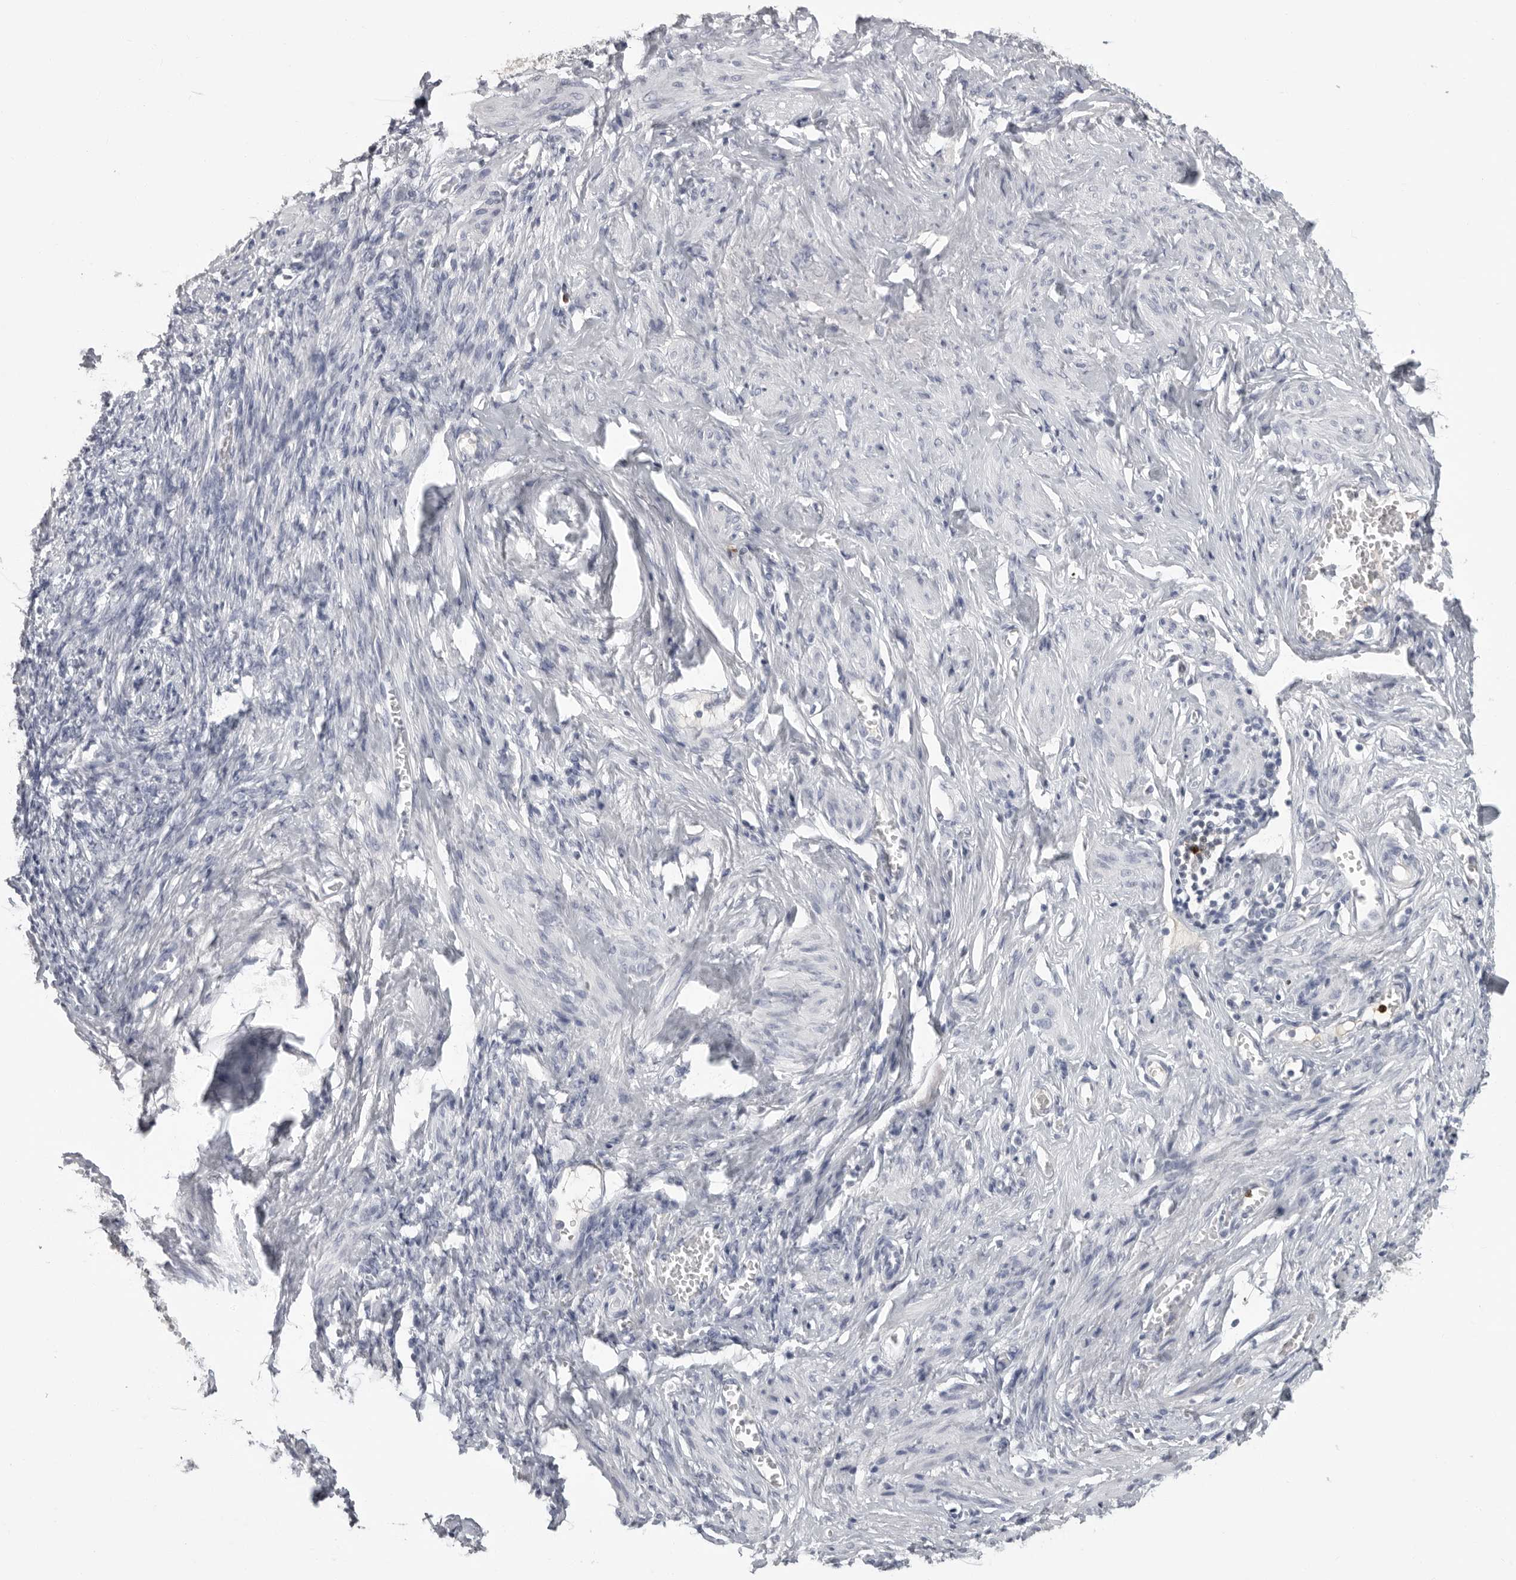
{"staining": {"intensity": "negative", "quantity": "none", "location": "none"}, "tissue": "adipose tissue", "cell_type": "Adipocytes", "image_type": "normal", "snomed": [{"axis": "morphology", "description": "Normal tissue, NOS"}, {"axis": "topography", "description": "Vascular tissue"}, {"axis": "topography", "description": "Fallopian tube"}, {"axis": "topography", "description": "Ovary"}], "caption": "Adipocytes are negative for brown protein staining in normal adipose tissue. Nuclei are stained in blue.", "gene": "GNLY", "patient": {"sex": "female", "age": 67}}